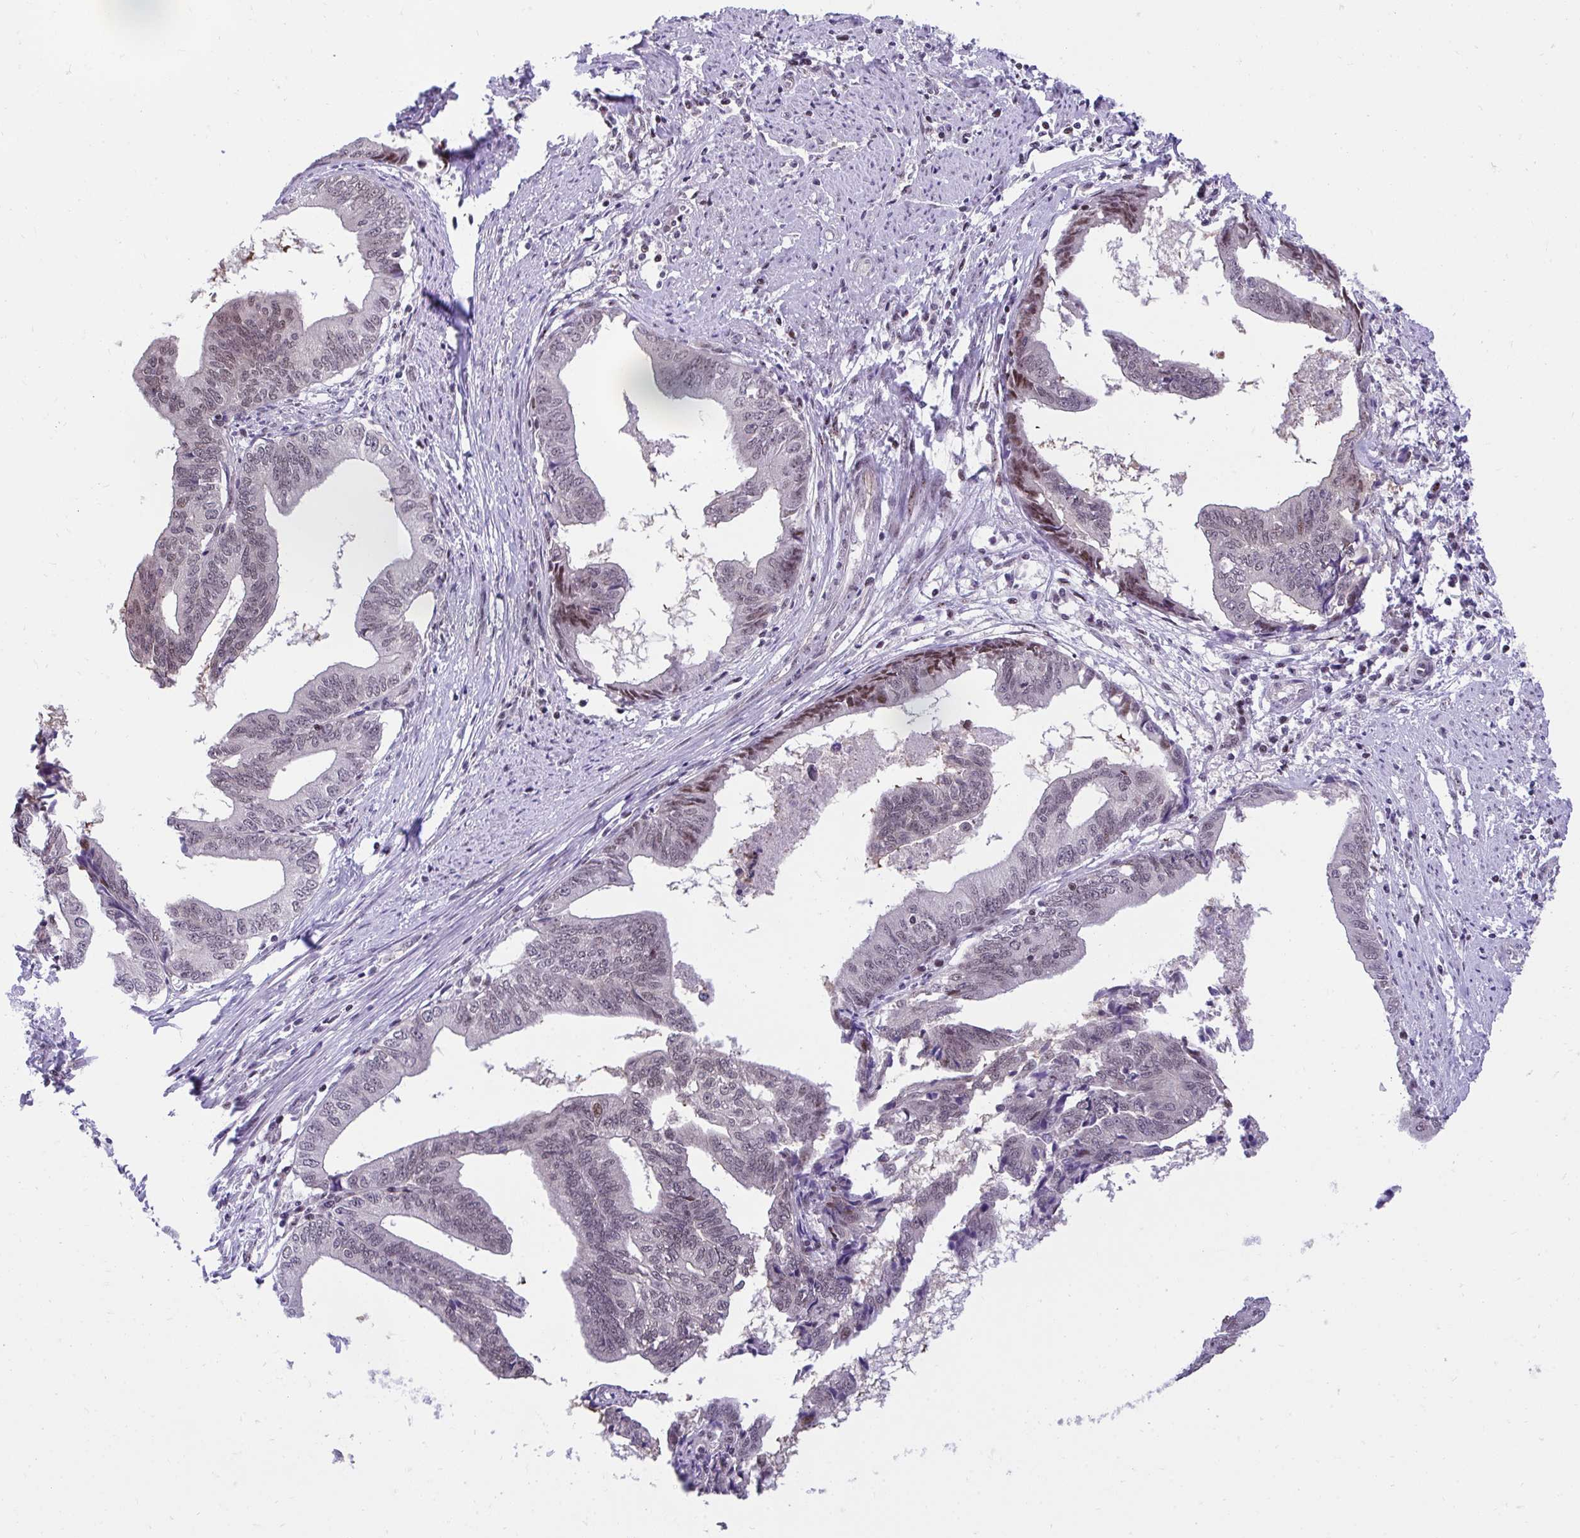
{"staining": {"intensity": "moderate", "quantity": "<25%", "location": "nuclear"}, "tissue": "endometrial cancer", "cell_type": "Tumor cells", "image_type": "cancer", "snomed": [{"axis": "morphology", "description": "Adenocarcinoma, NOS"}, {"axis": "topography", "description": "Endometrium"}], "caption": "Moderate nuclear protein positivity is appreciated in approximately <25% of tumor cells in adenocarcinoma (endometrial). (DAB IHC with brightfield microscopy, high magnification).", "gene": "HOXA4", "patient": {"sex": "female", "age": 65}}